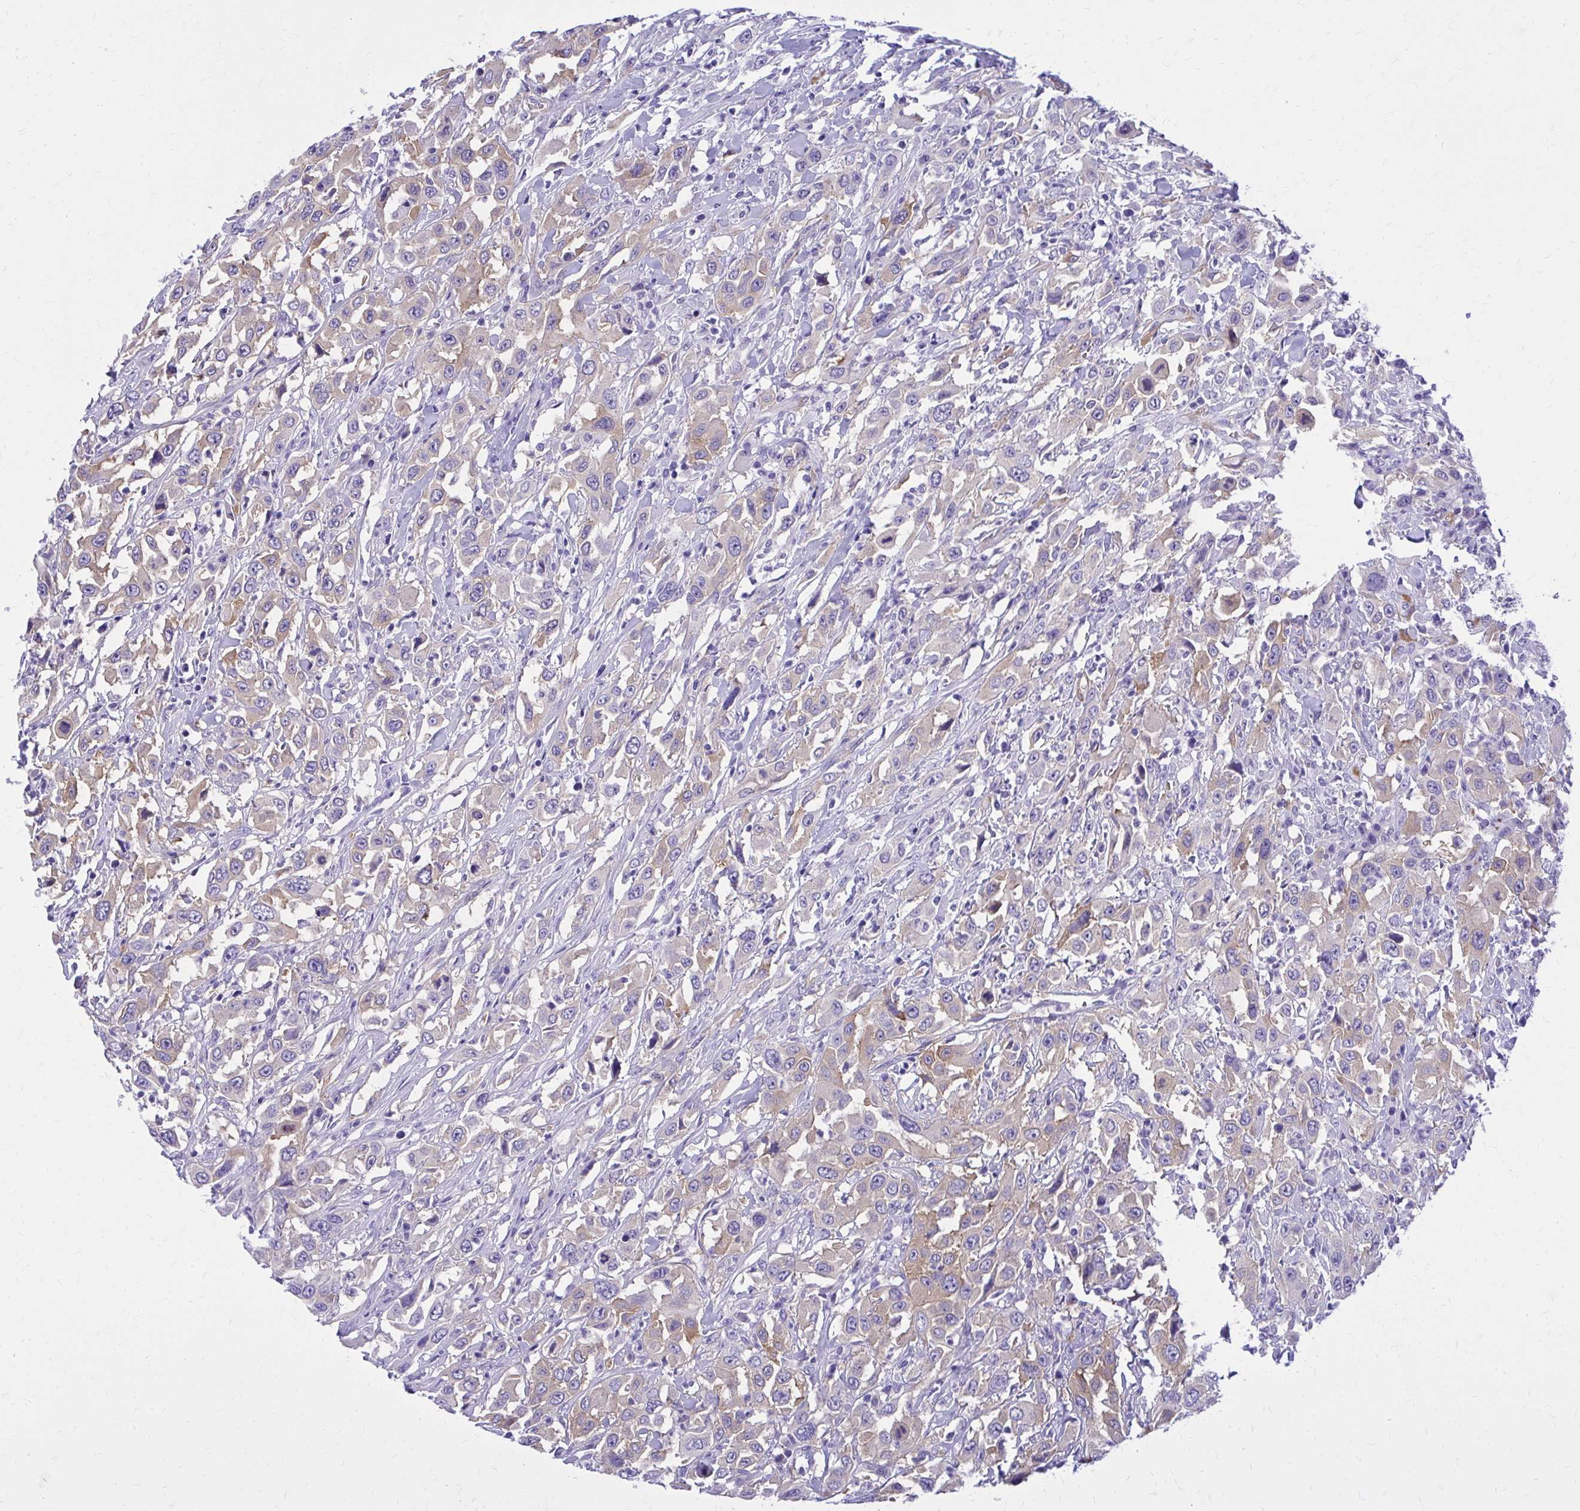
{"staining": {"intensity": "moderate", "quantity": "25%-75%", "location": "cytoplasmic/membranous"}, "tissue": "urothelial cancer", "cell_type": "Tumor cells", "image_type": "cancer", "snomed": [{"axis": "morphology", "description": "Urothelial carcinoma, High grade"}, {"axis": "topography", "description": "Urinary bladder"}], "caption": "Urothelial cancer stained with a protein marker exhibits moderate staining in tumor cells.", "gene": "EPB41L1", "patient": {"sex": "male", "age": 61}}